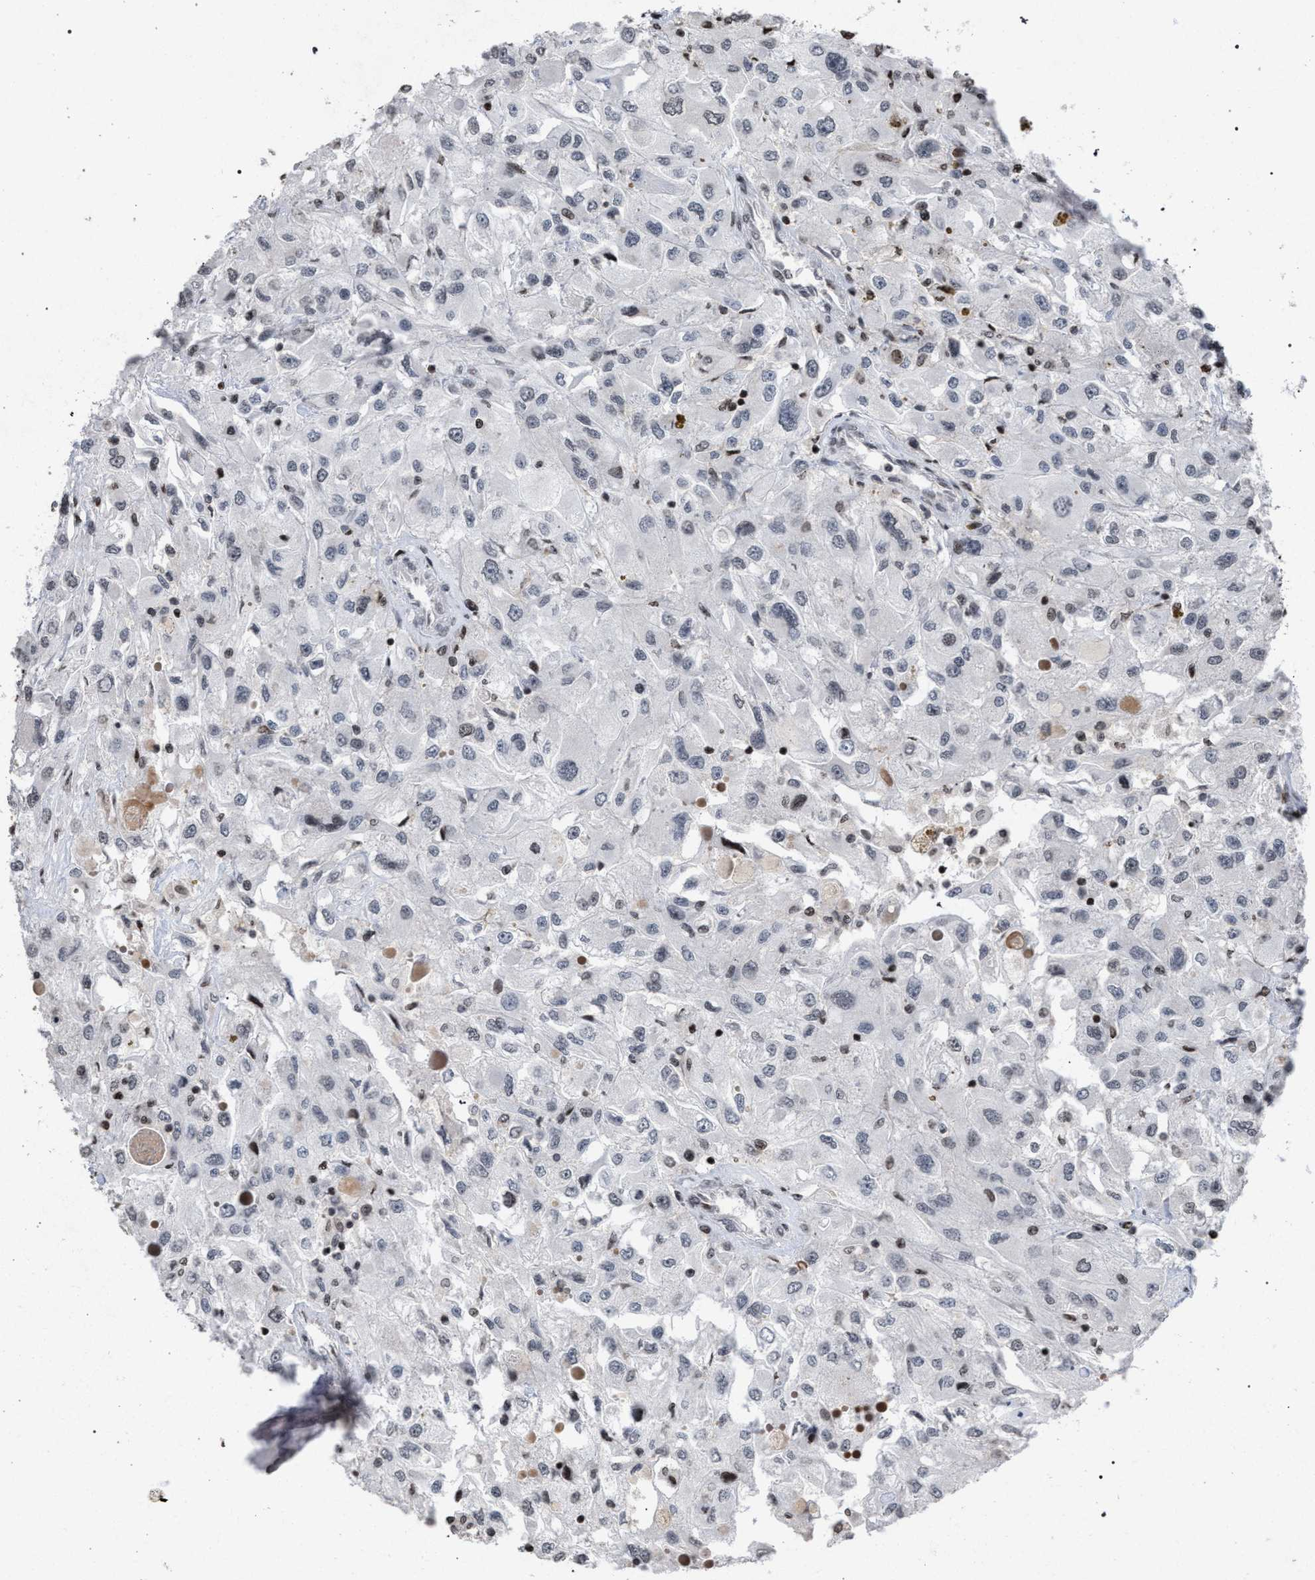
{"staining": {"intensity": "negative", "quantity": "none", "location": "none"}, "tissue": "renal cancer", "cell_type": "Tumor cells", "image_type": "cancer", "snomed": [{"axis": "morphology", "description": "Adenocarcinoma, NOS"}, {"axis": "topography", "description": "Kidney"}], "caption": "Tumor cells show no significant protein positivity in renal adenocarcinoma.", "gene": "FOXD3", "patient": {"sex": "female", "age": 52}}